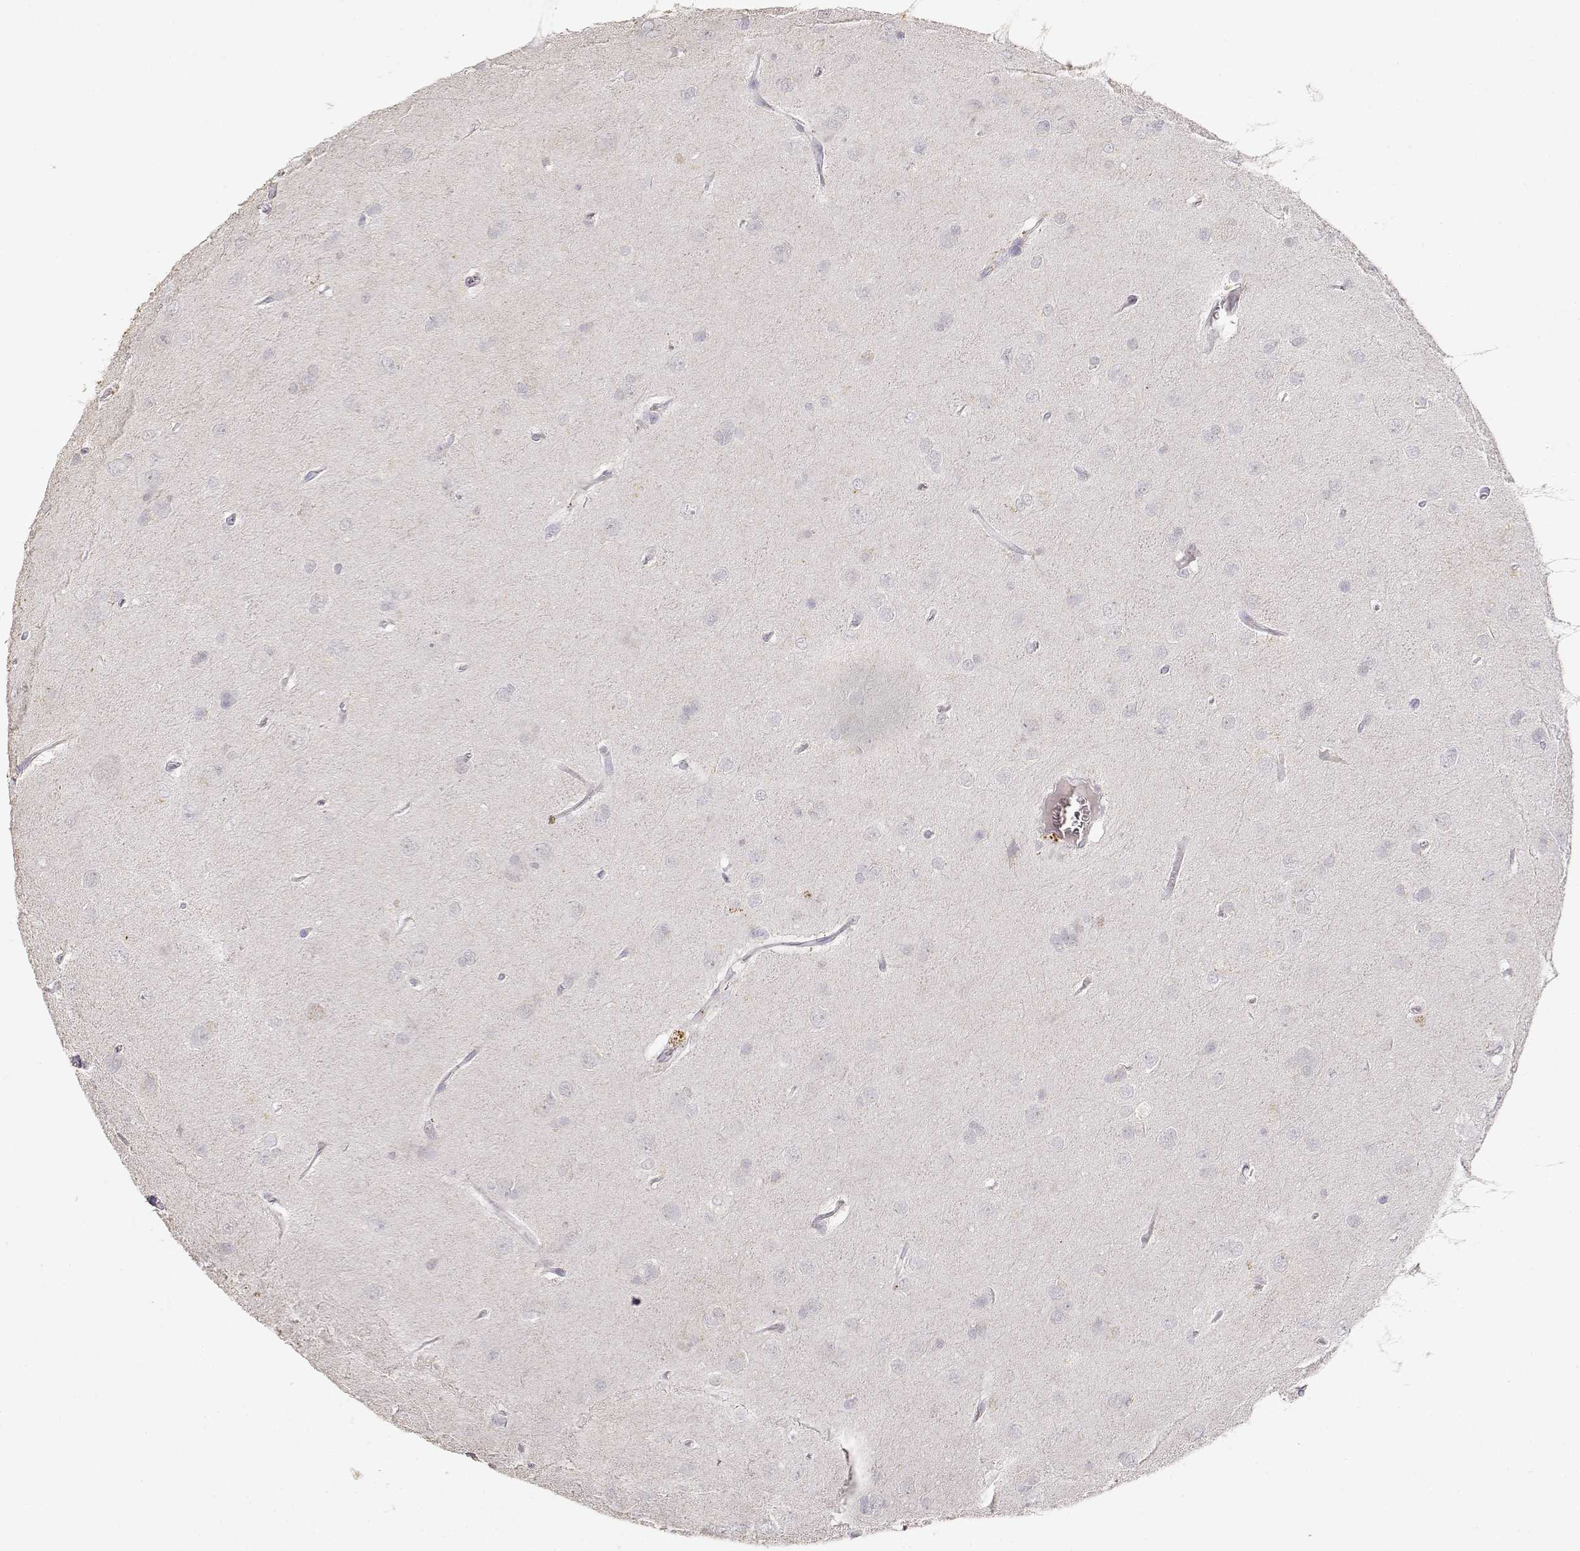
{"staining": {"intensity": "negative", "quantity": "none", "location": "none"}, "tissue": "glioma", "cell_type": "Tumor cells", "image_type": "cancer", "snomed": [{"axis": "morphology", "description": "Glioma, malignant, Low grade"}, {"axis": "topography", "description": "Brain"}], "caption": "Tumor cells show no significant staining in low-grade glioma (malignant).", "gene": "TNFRSF10C", "patient": {"sex": "male", "age": 58}}